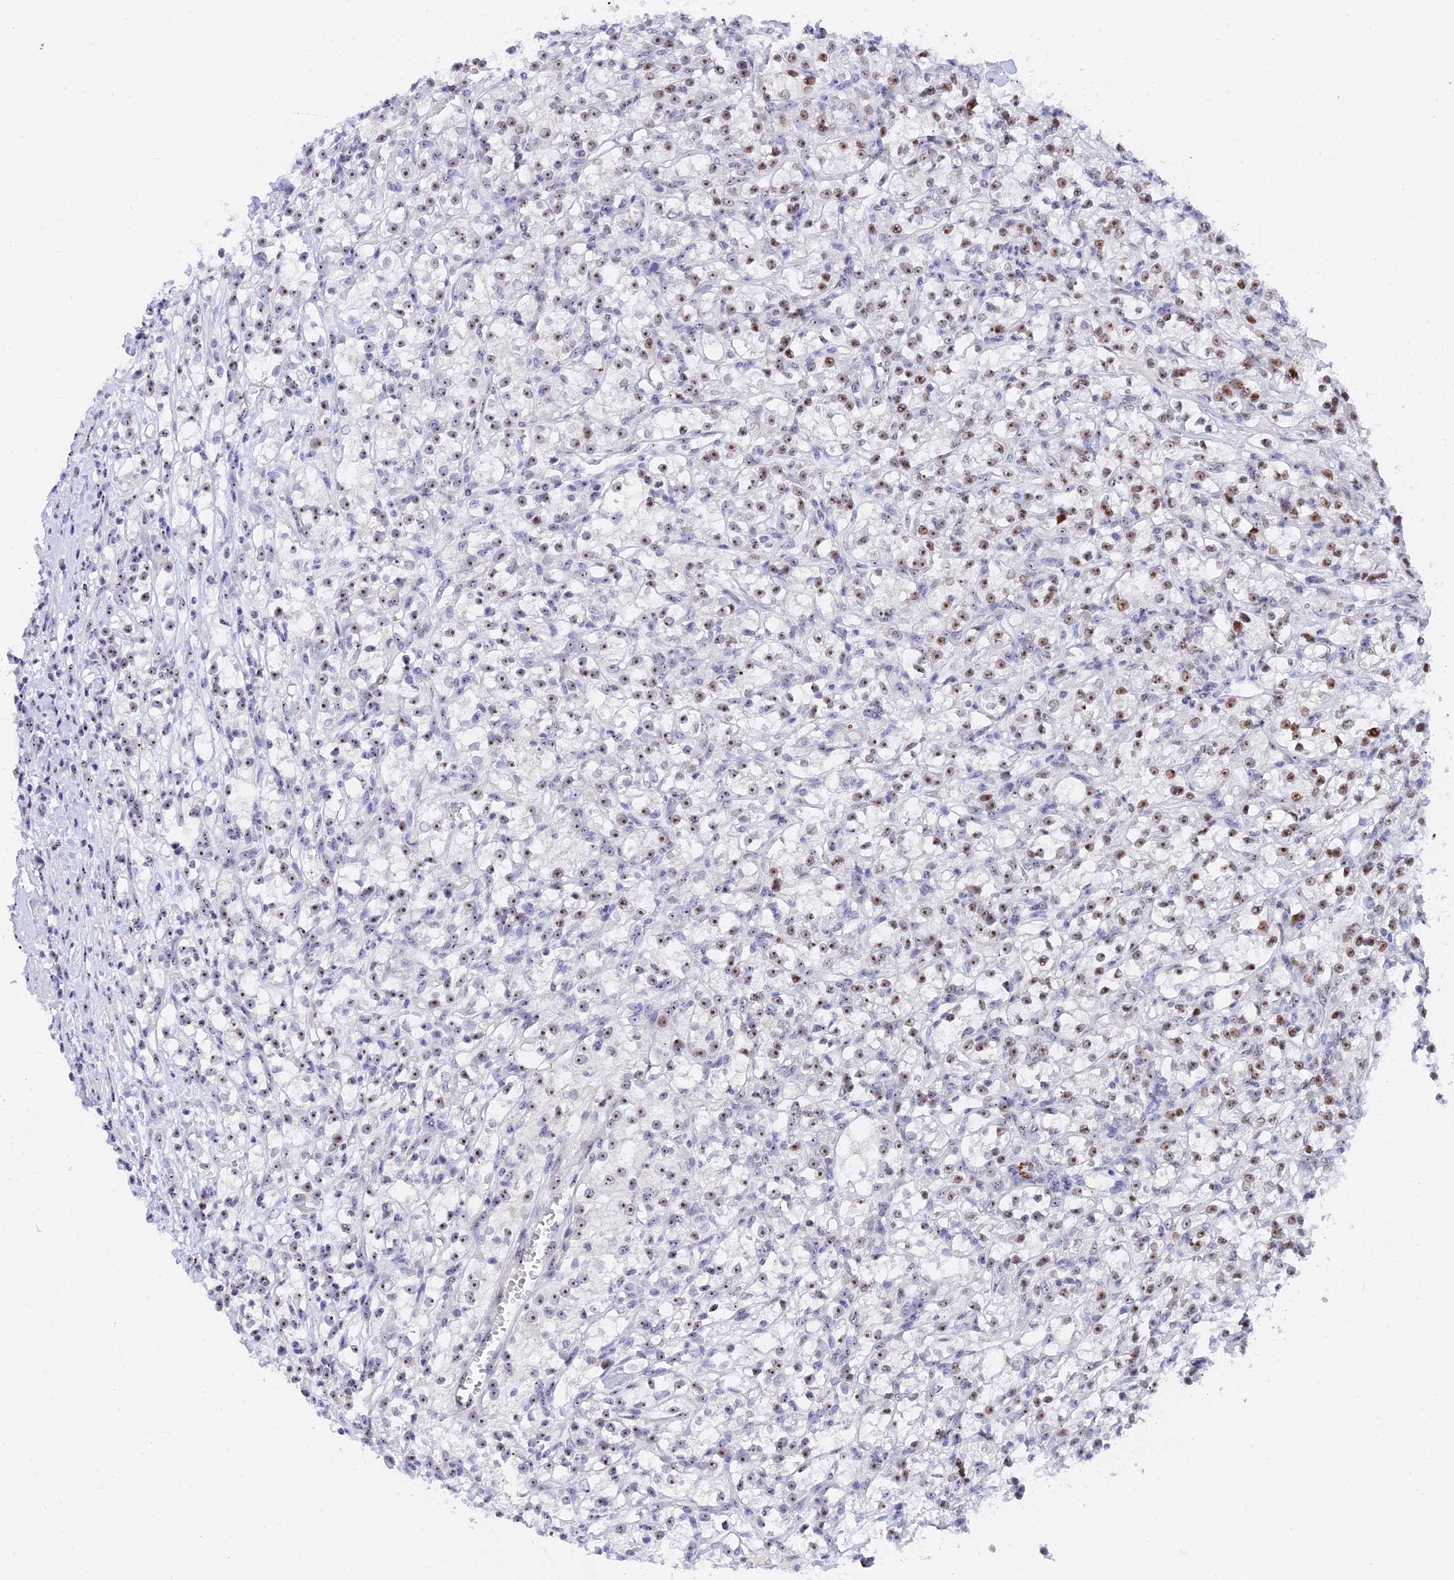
{"staining": {"intensity": "moderate", "quantity": ">75%", "location": "nuclear"}, "tissue": "renal cancer", "cell_type": "Tumor cells", "image_type": "cancer", "snomed": [{"axis": "morphology", "description": "Adenocarcinoma, NOS"}, {"axis": "topography", "description": "Kidney"}], "caption": "Protein staining exhibits moderate nuclear staining in approximately >75% of tumor cells in adenocarcinoma (renal).", "gene": "RSL1D1", "patient": {"sex": "female", "age": 59}}